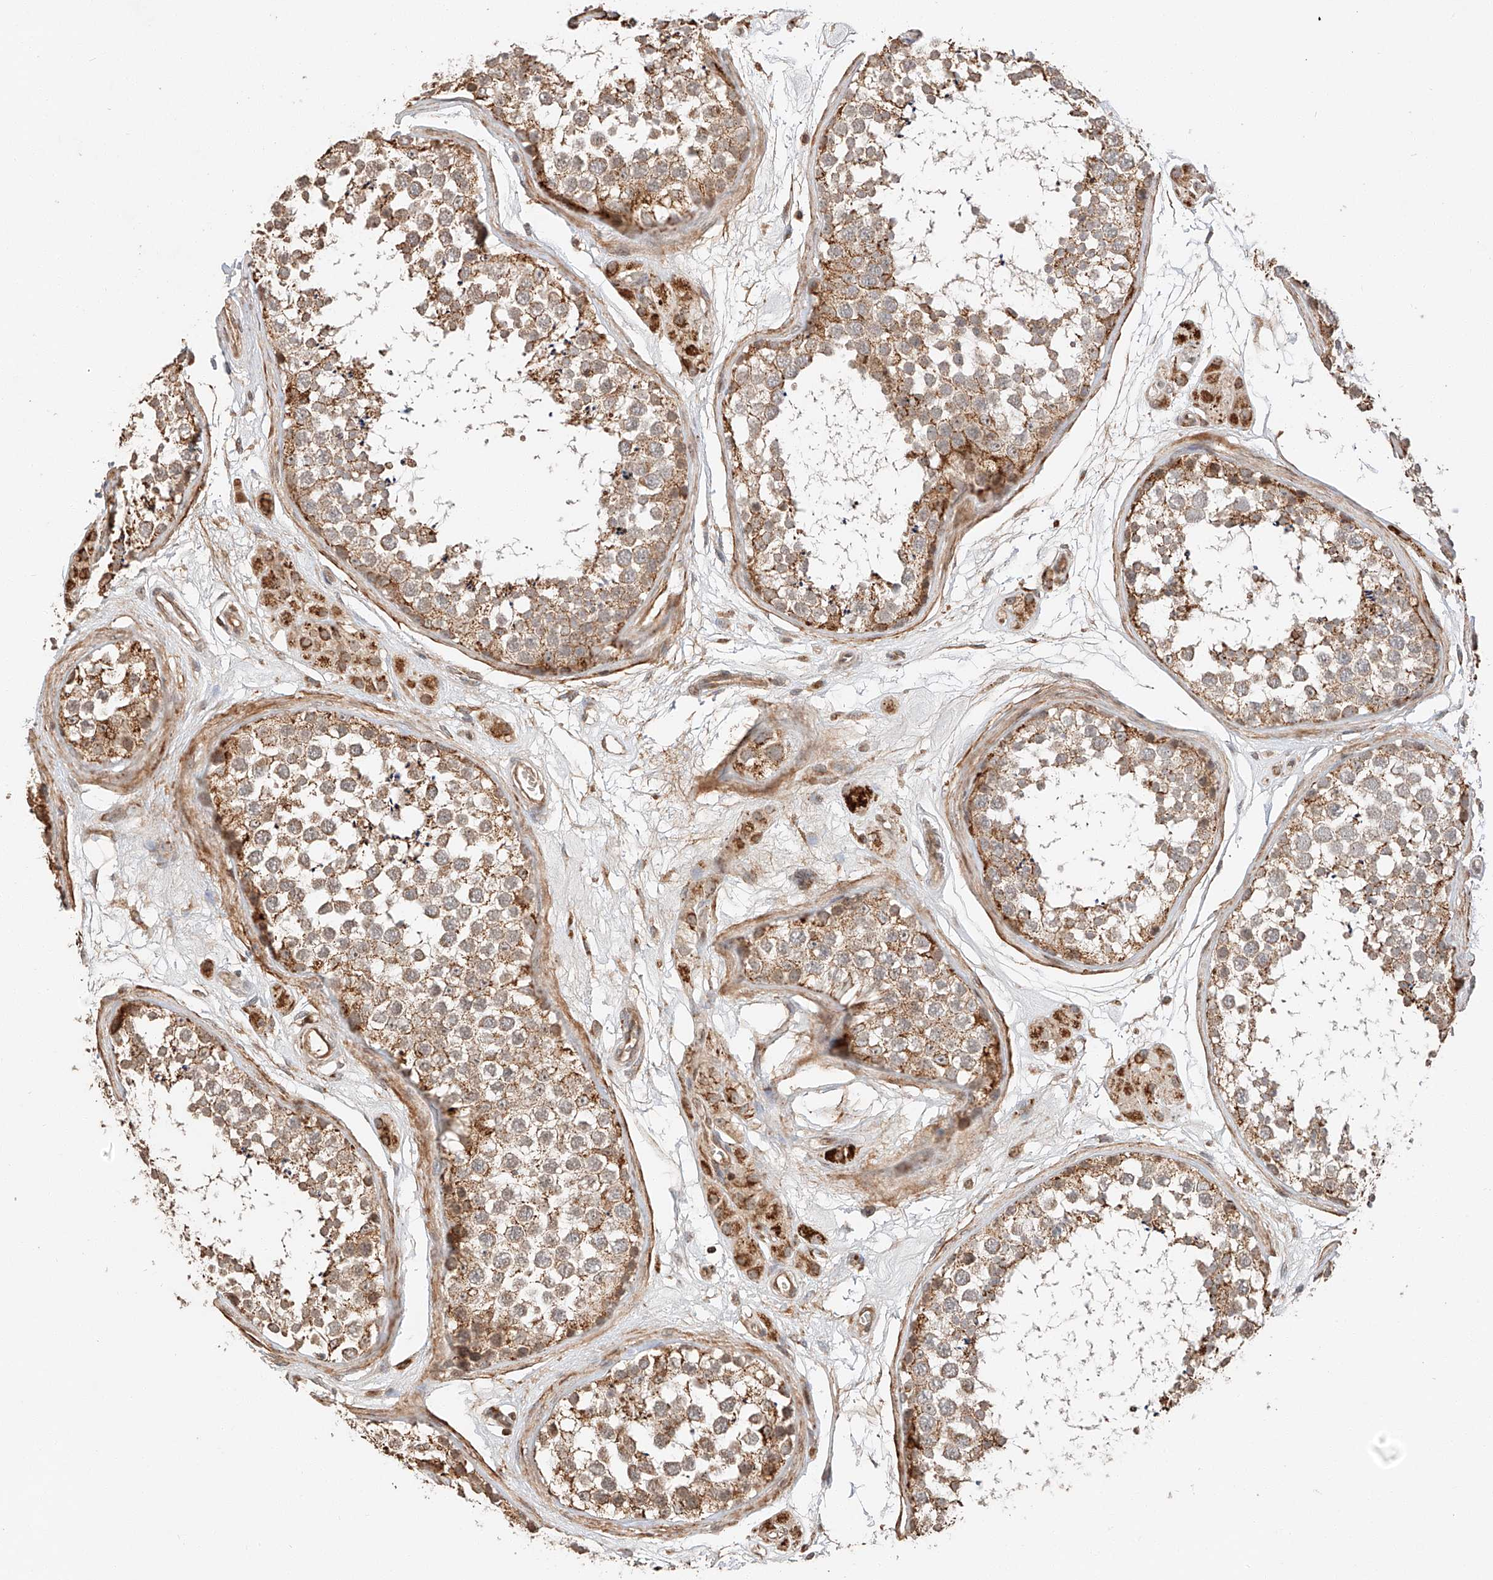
{"staining": {"intensity": "moderate", "quantity": ">75%", "location": "cytoplasmic/membranous"}, "tissue": "testis", "cell_type": "Cells in seminiferous ducts", "image_type": "normal", "snomed": [{"axis": "morphology", "description": "Normal tissue, NOS"}, {"axis": "topography", "description": "Testis"}], "caption": "Testis stained with immunohistochemistry exhibits moderate cytoplasmic/membranous expression in approximately >75% of cells in seminiferous ducts.", "gene": "ARHGAP33", "patient": {"sex": "male", "age": 56}}